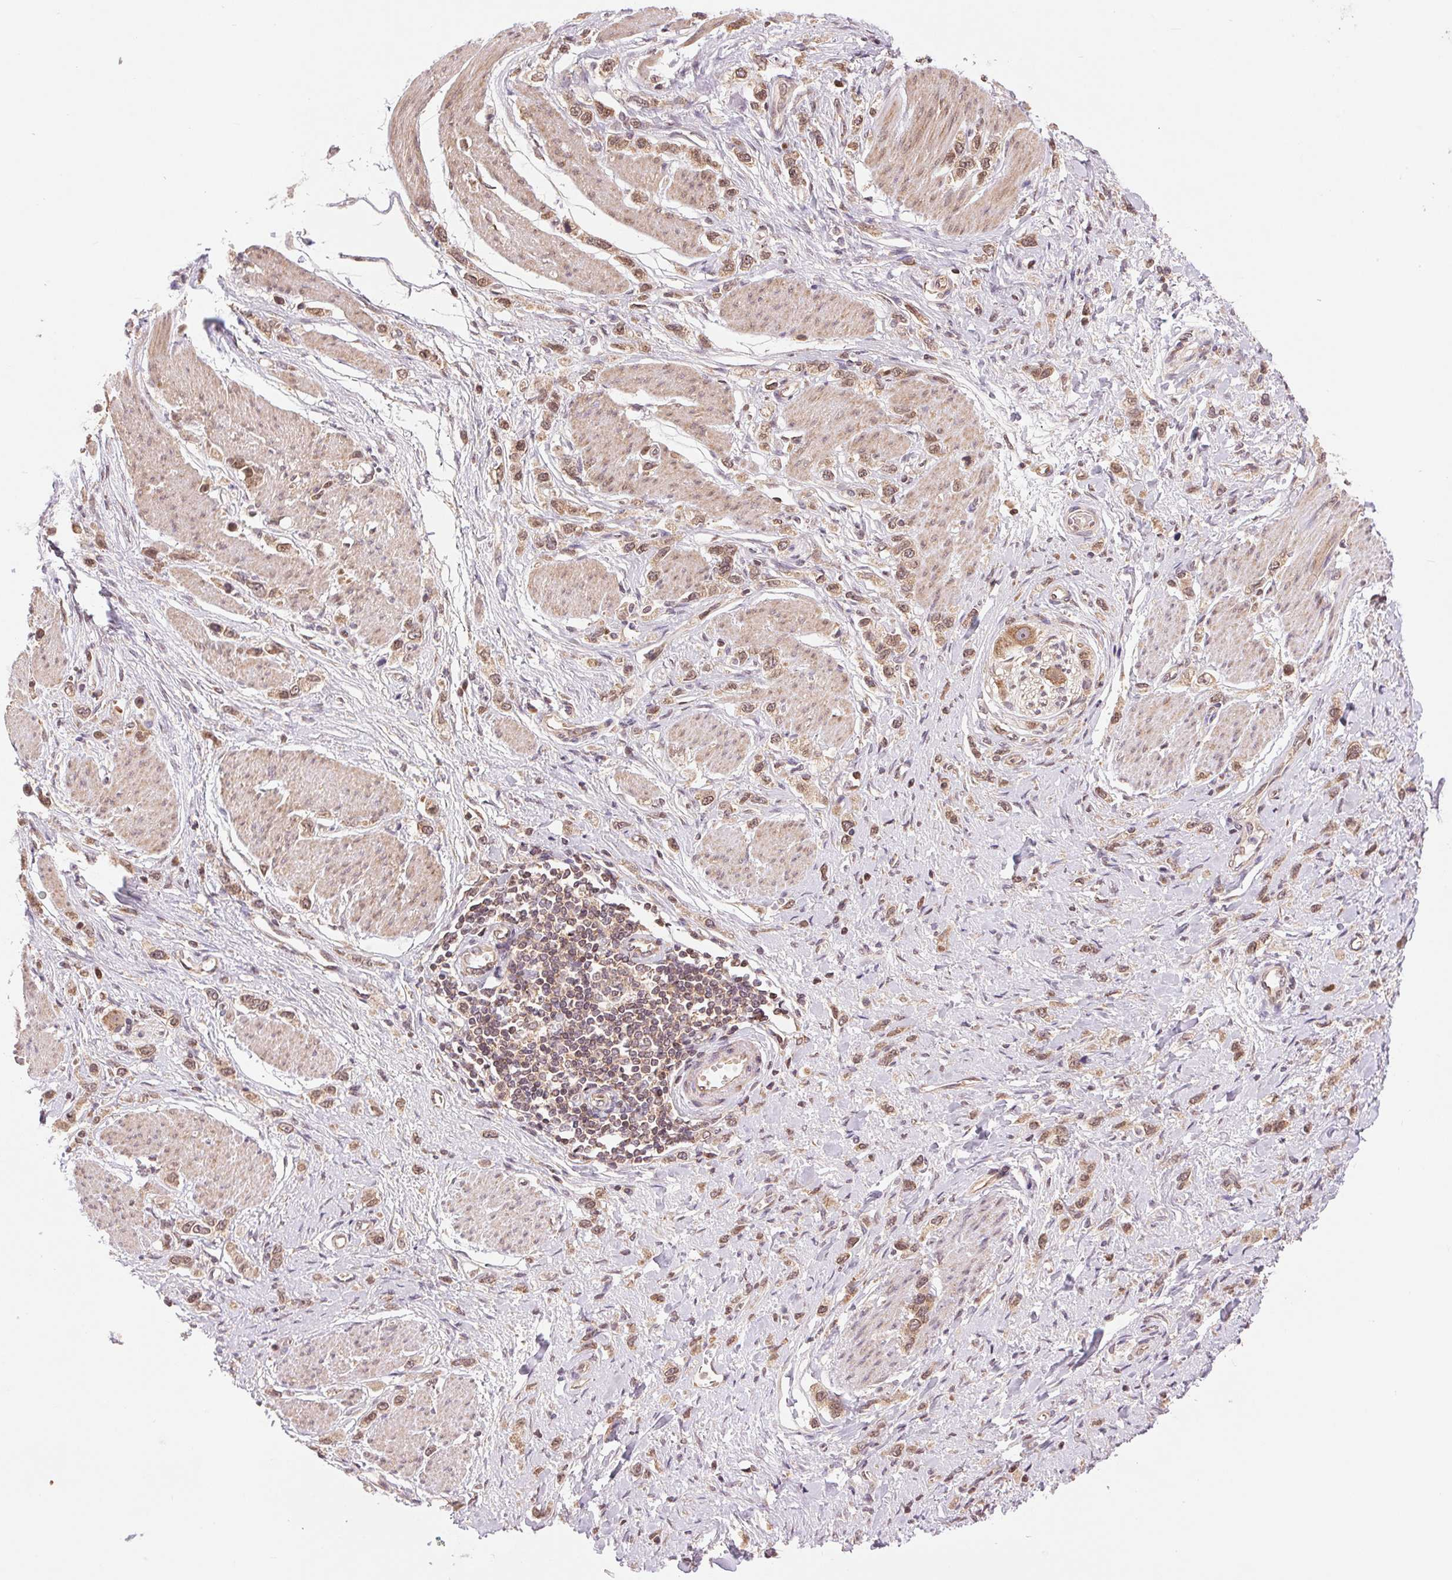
{"staining": {"intensity": "moderate", "quantity": ">75%", "location": "cytoplasmic/membranous"}, "tissue": "stomach cancer", "cell_type": "Tumor cells", "image_type": "cancer", "snomed": [{"axis": "morphology", "description": "Adenocarcinoma, NOS"}, {"axis": "topography", "description": "Stomach"}], "caption": "Stomach cancer (adenocarcinoma) stained with a protein marker shows moderate staining in tumor cells.", "gene": "BTF3L4", "patient": {"sex": "female", "age": 65}}